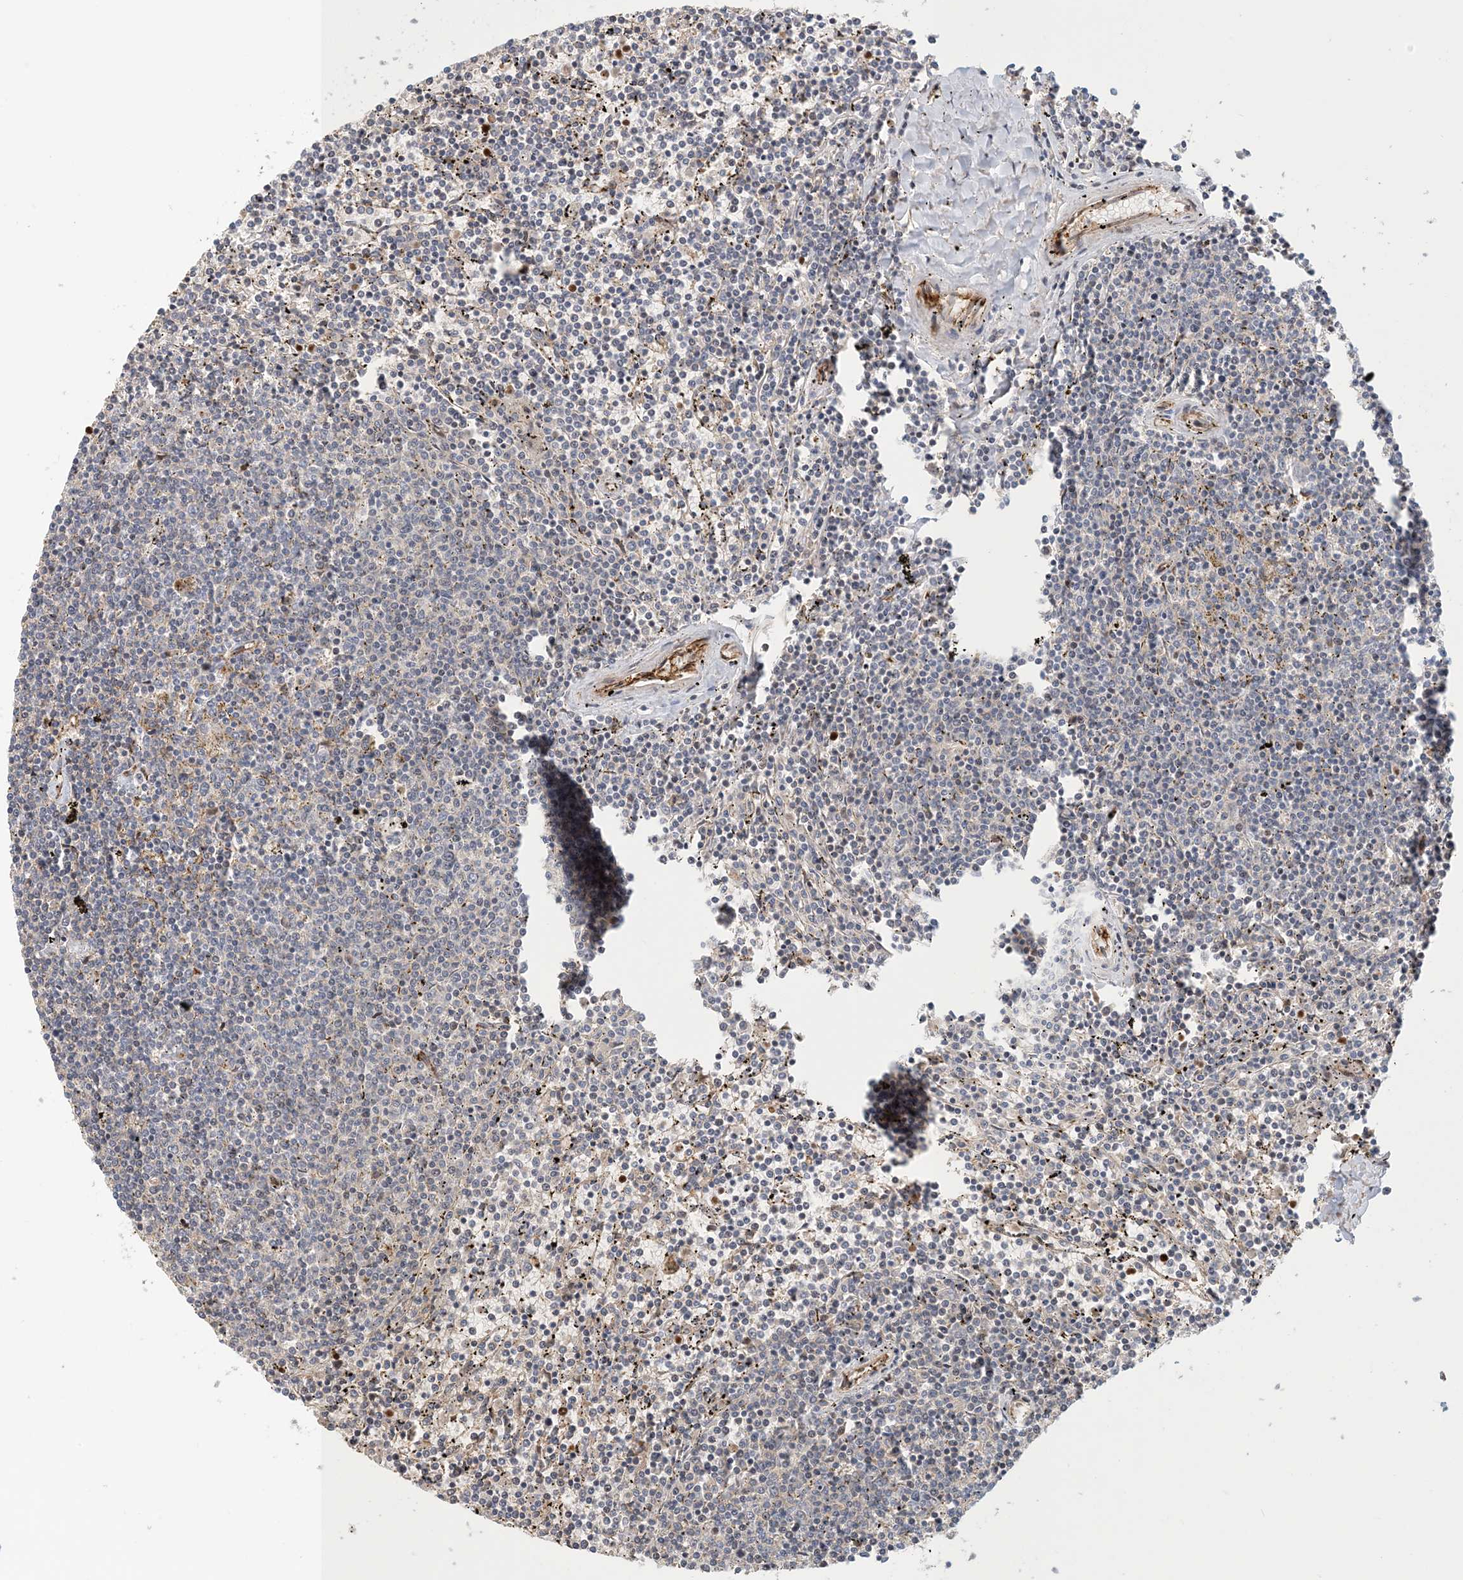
{"staining": {"intensity": "negative", "quantity": "none", "location": "none"}, "tissue": "lymphoma", "cell_type": "Tumor cells", "image_type": "cancer", "snomed": [{"axis": "morphology", "description": "Malignant lymphoma, non-Hodgkin's type, Low grade"}, {"axis": "topography", "description": "Spleen"}], "caption": "Immunohistochemistry image of human low-grade malignant lymphoma, non-Hodgkin's type stained for a protein (brown), which reveals no positivity in tumor cells.", "gene": "MAPKBP1", "patient": {"sex": "female", "age": 50}}